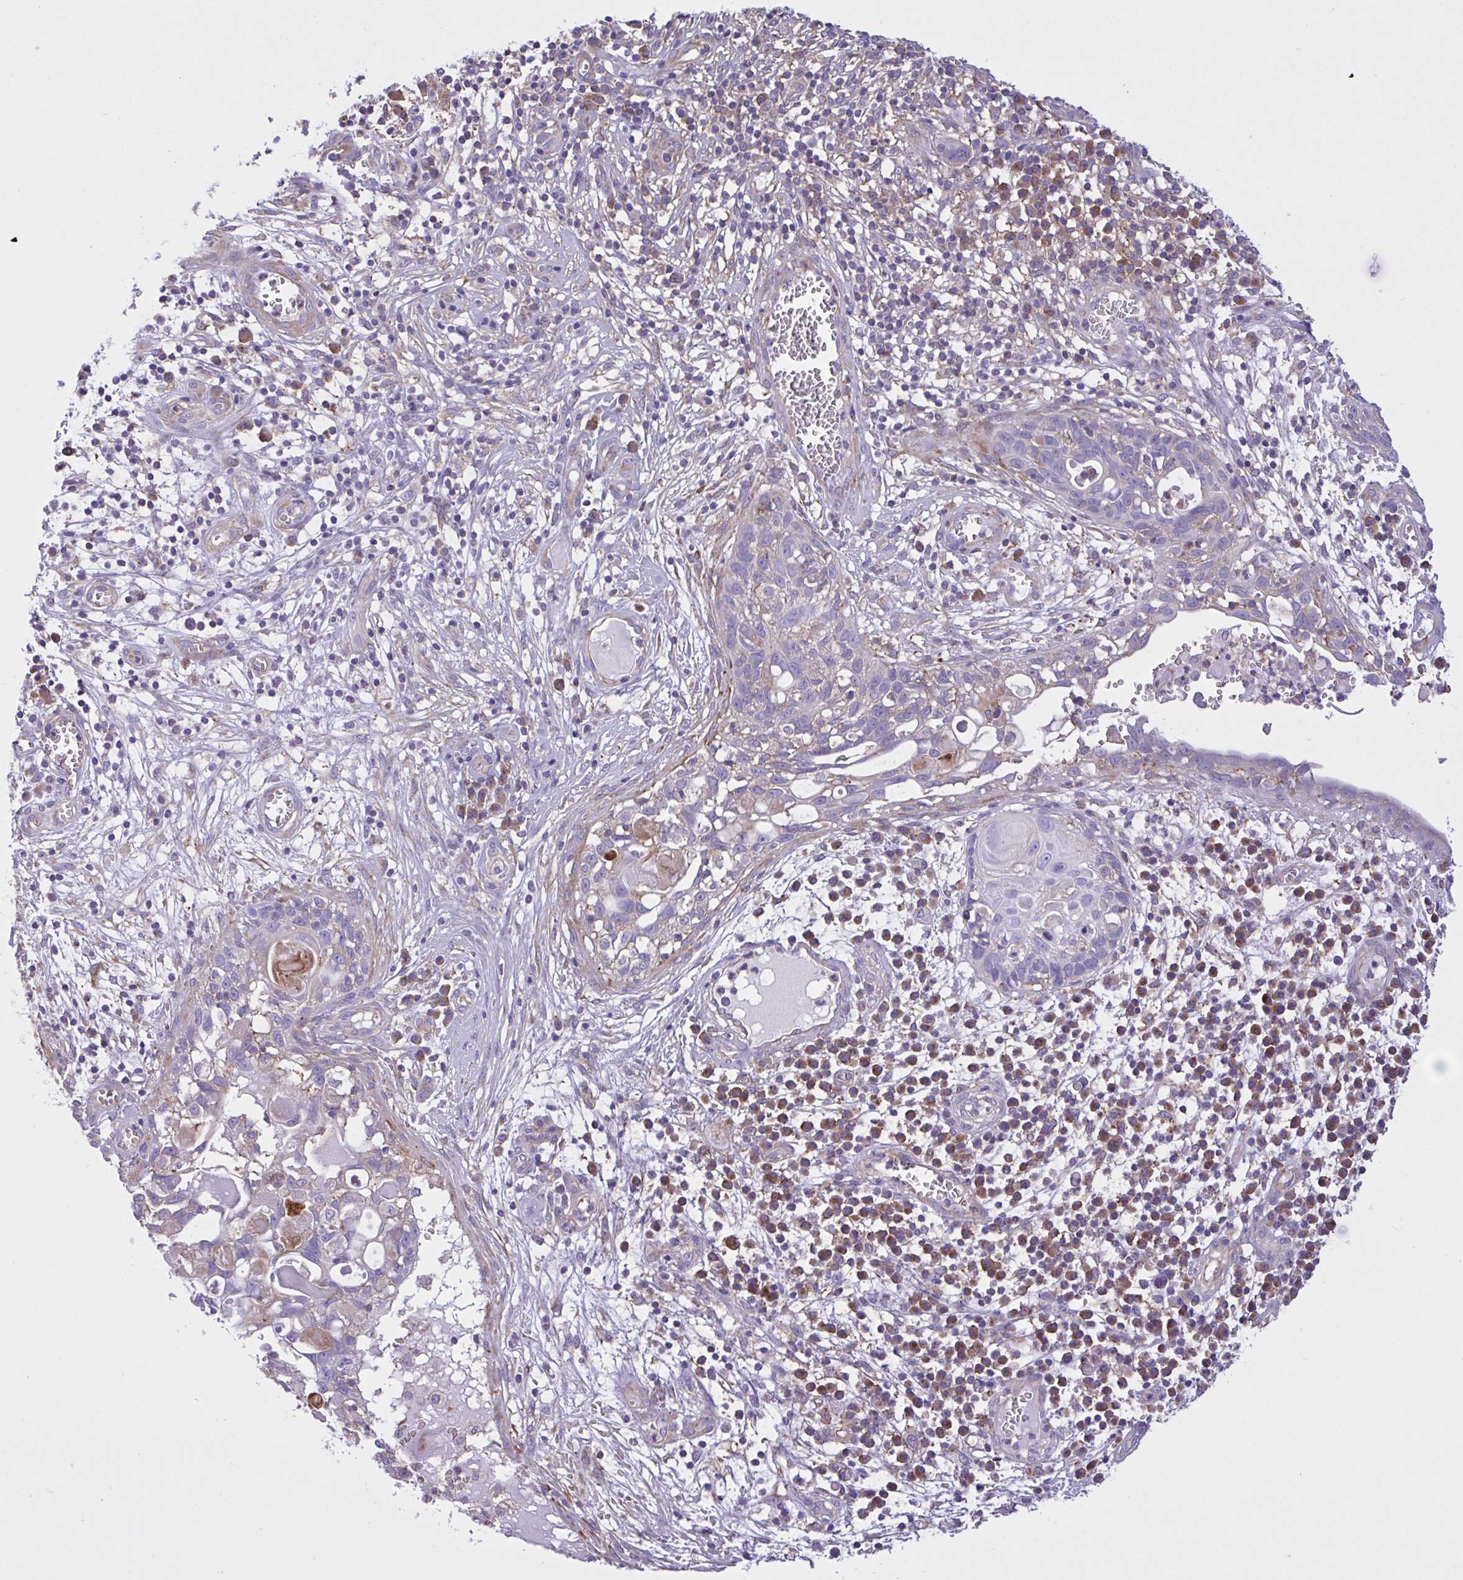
{"staining": {"intensity": "moderate", "quantity": "<25%", "location": "cytoplasmic/membranous"}, "tissue": "skin cancer", "cell_type": "Tumor cells", "image_type": "cancer", "snomed": [{"axis": "morphology", "description": "Squamous cell carcinoma, NOS"}, {"axis": "topography", "description": "Skin"}, {"axis": "topography", "description": "Vulva"}], "caption": "Immunohistochemical staining of human skin squamous cell carcinoma reveals low levels of moderate cytoplasmic/membranous protein expression in about <25% of tumor cells. The staining was performed using DAB to visualize the protein expression in brown, while the nuclei were stained in blue with hematoxylin (Magnification: 20x).", "gene": "OR51M1", "patient": {"sex": "female", "age": 83}}